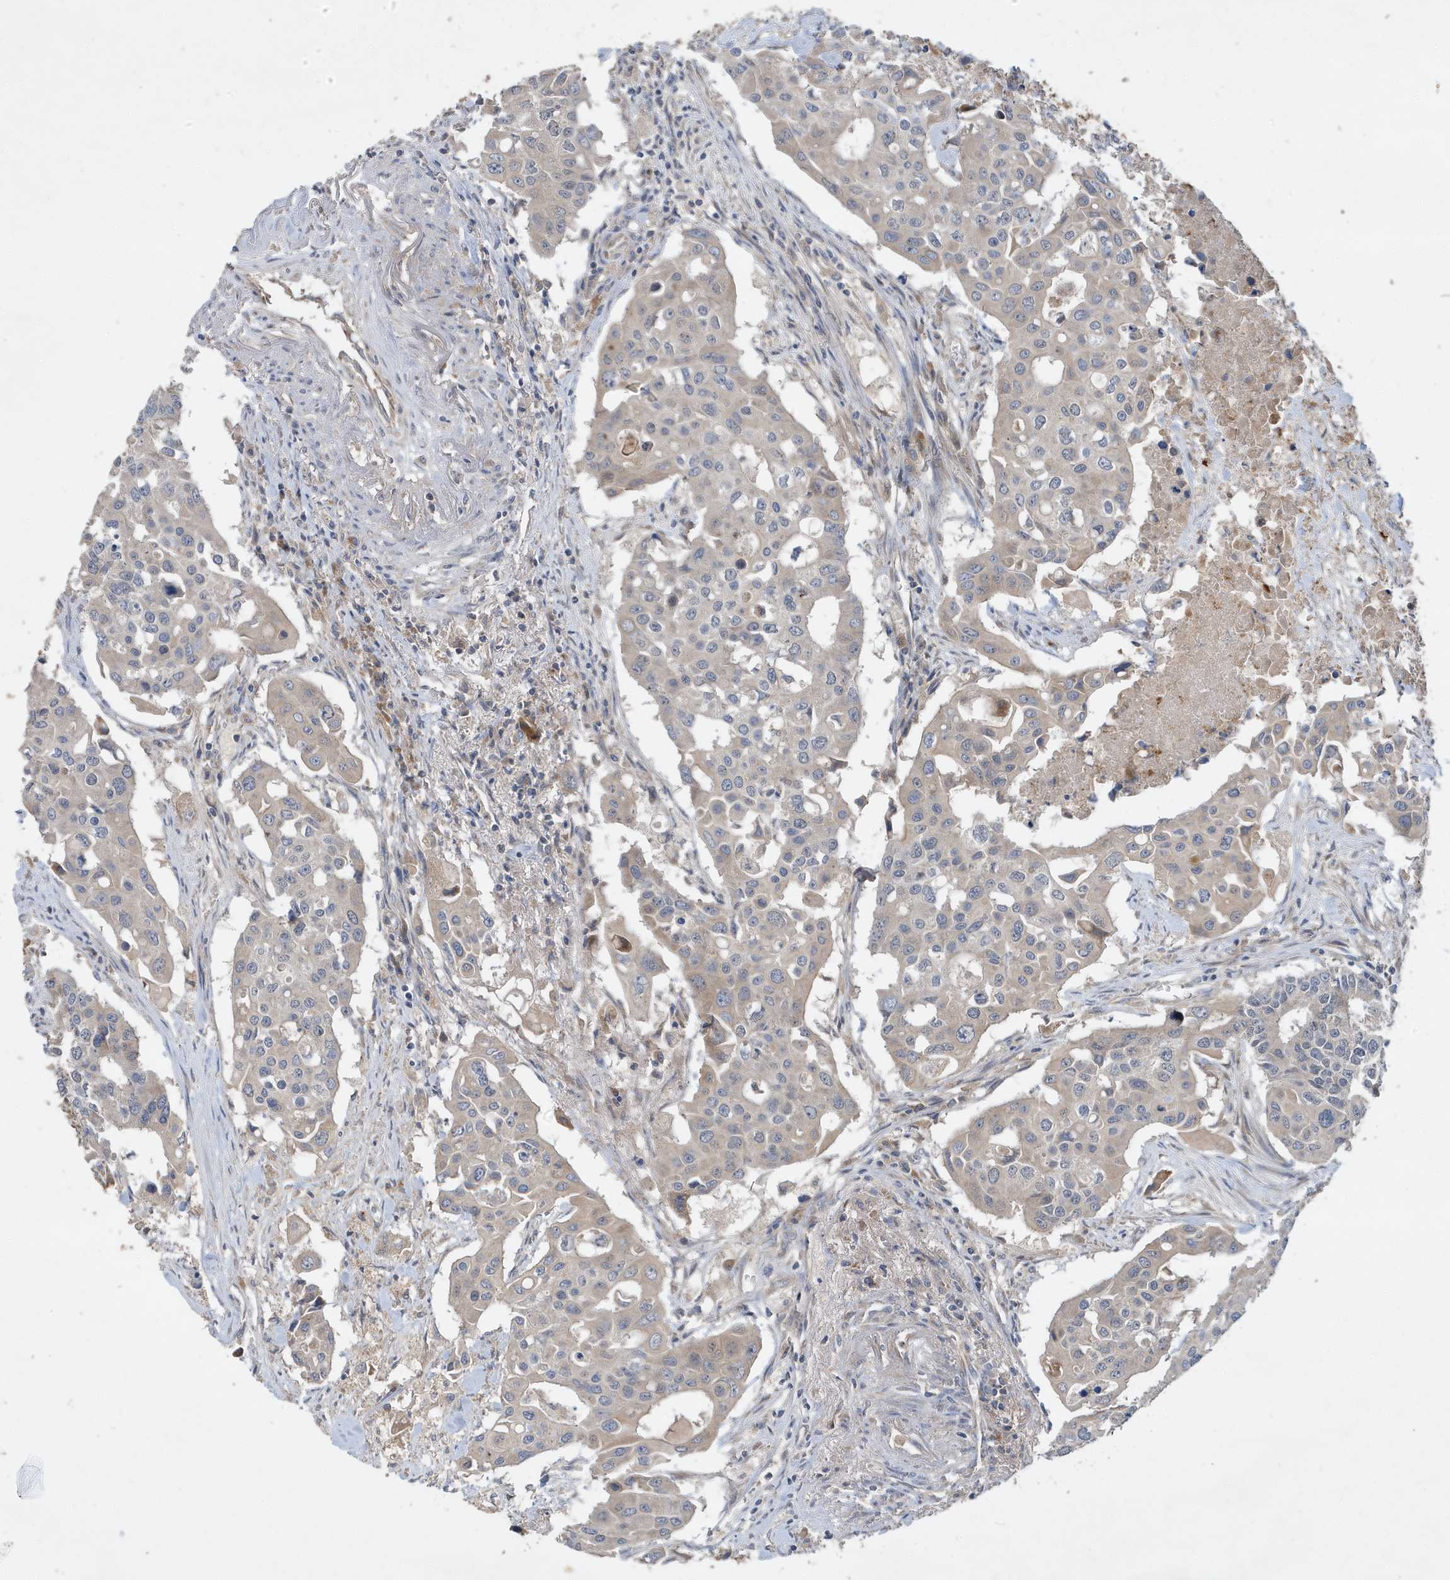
{"staining": {"intensity": "negative", "quantity": "none", "location": "none"}, "tissue": "colorectal cancer", "cell_type": "Tumor cells", "image_type": "cancer", "snomed": [{"axis": "morphology", "description": "Adenocarcinoma, NOS"}, {"axis": "topography", "description": "Colon"}], "caption": "The immunohistochemistry histopathology image has no significant expression in tumor cells of colorectal adenocarcinoma tissue.", "gene": "LAPTM4A", "patient": {"sex": "male", "age": 77}}